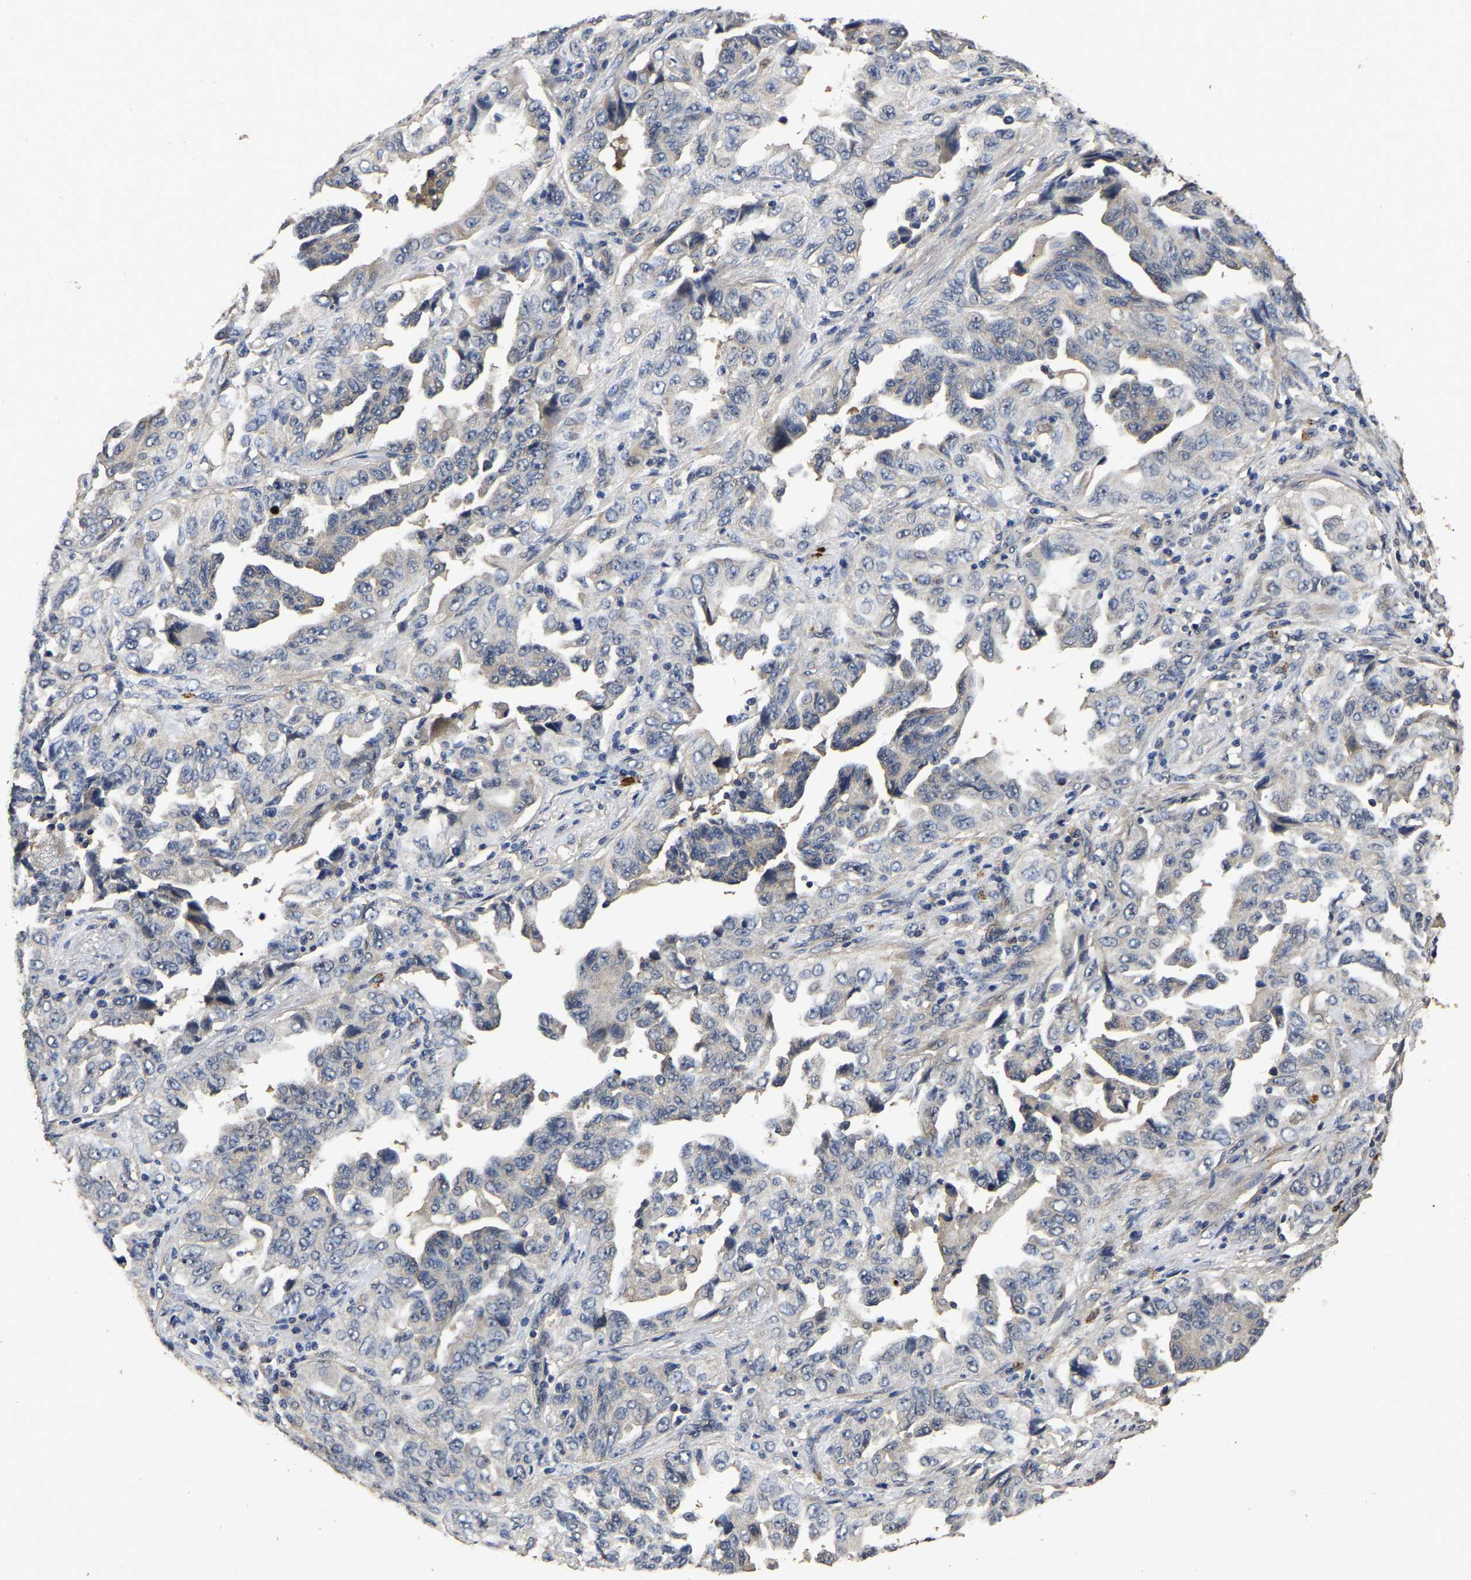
{"staining": {"intensity": "negative", "quantity": "none", "location": "none"}, "tissue": "lung cancer", "cell_type": "Tumor cells", "image_type": "cancer", "snomed": [{"axis": "morphology", "description": "Adenocarcinoma, NOS"}, {"axis": "topography", "description": "Lung"}], "caption": "Tumor cells are negative for brown protein staining in lung cancer (adenocarcinoma).", "gene": "STK32C", "patient": {"sex": "female", "age": 51}}